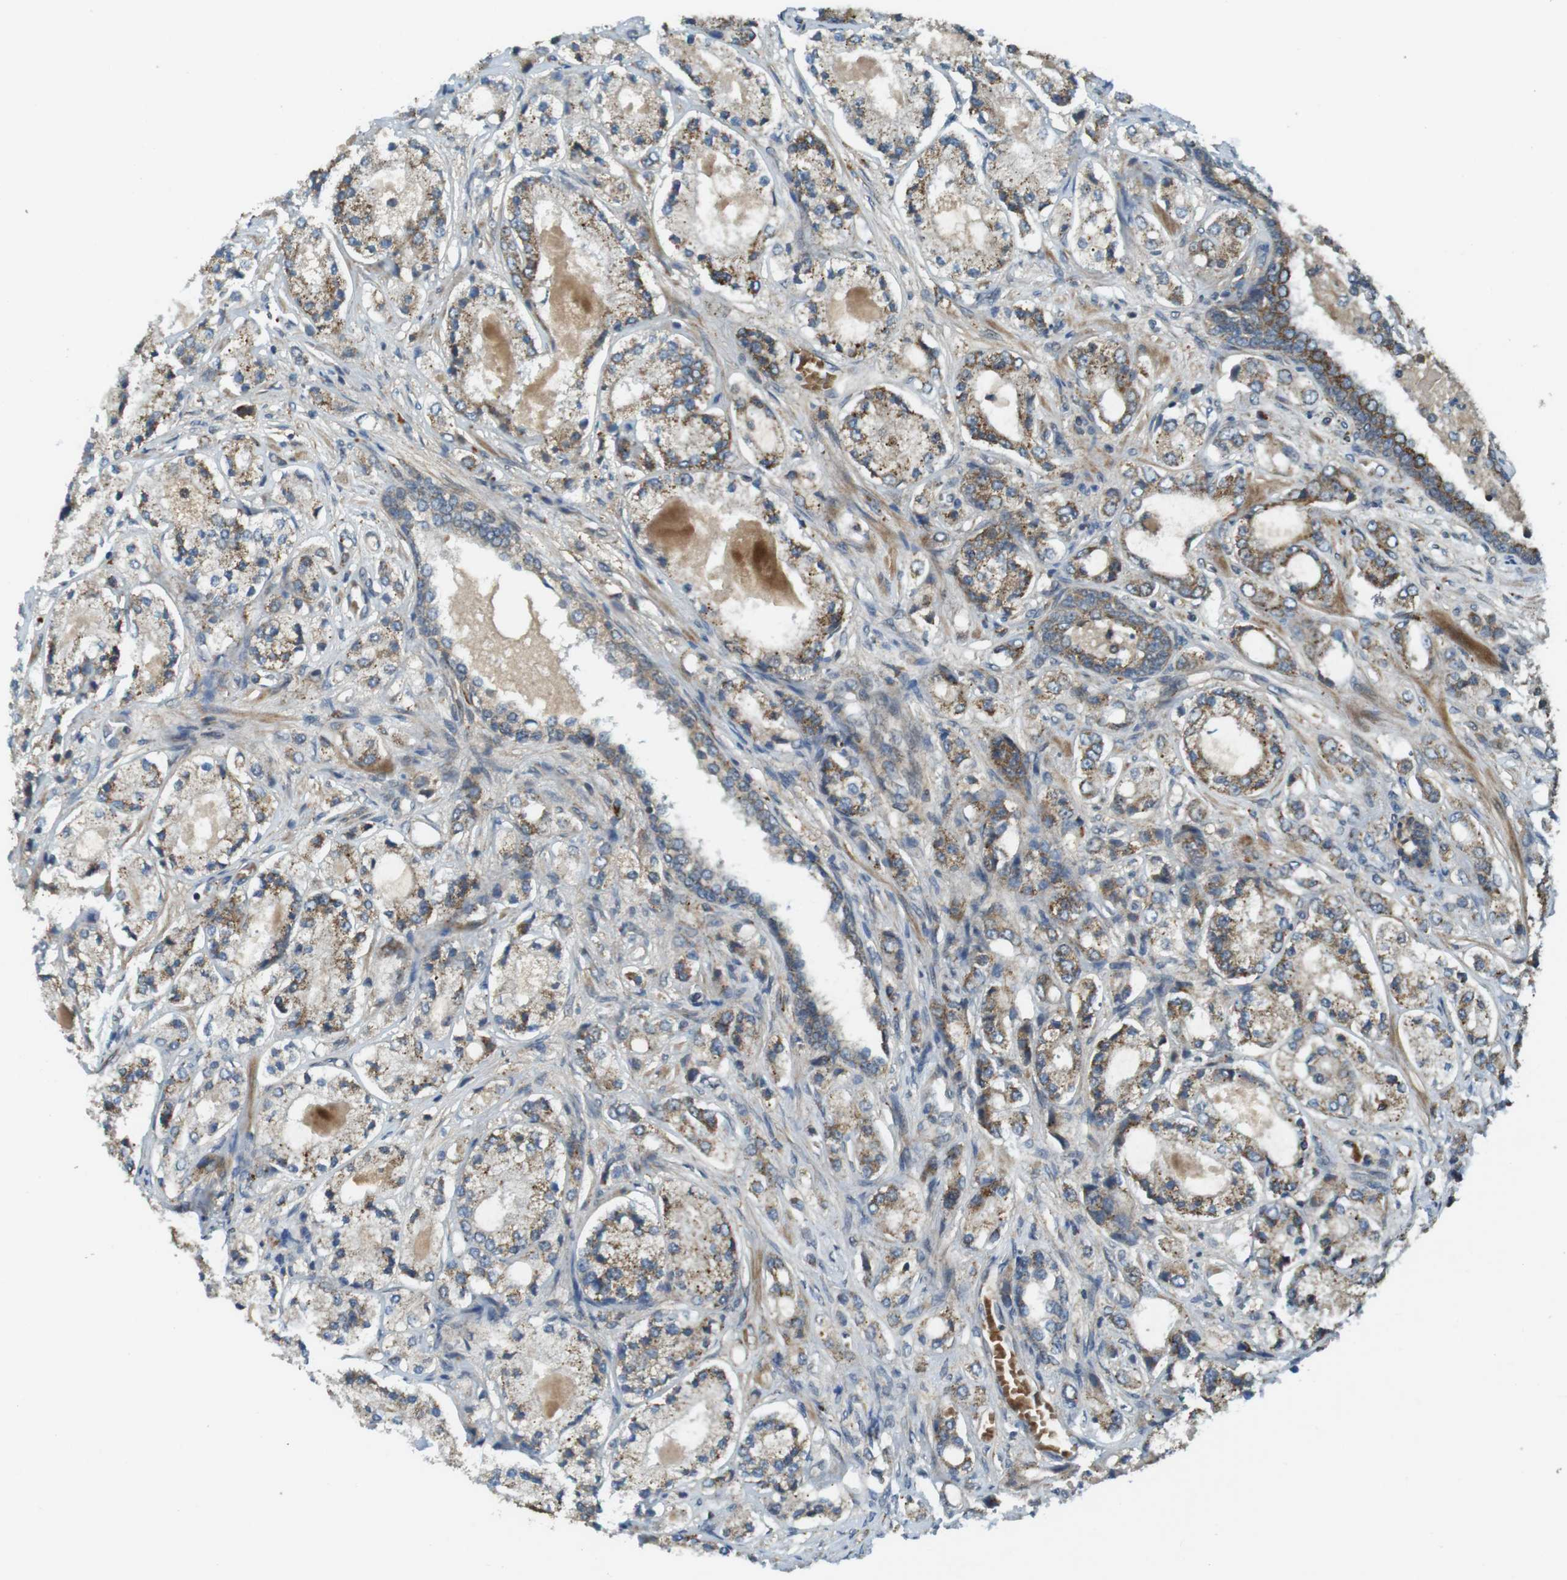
{"staining": {"intensity": "weak", "quantity": ">75%", "location": "cytoplasmic/membranous"}, "tissue": "prostate cancer", "cell_type": "Tumor cells", "image_type": "cancer", "snomed": [{"axis": "morphology", "description": "Adenocarcinoma, High grade"}, {"axis": "topography", "description": "Prostate"}], "caption": "Brown immunohistochemical staining in human prostate cancer reveals weak cytoplasmic/membranous expression in about >75% of tumor cells.", "gene": "IFFO2", "patient": {"sex": "male", "age": 65}}